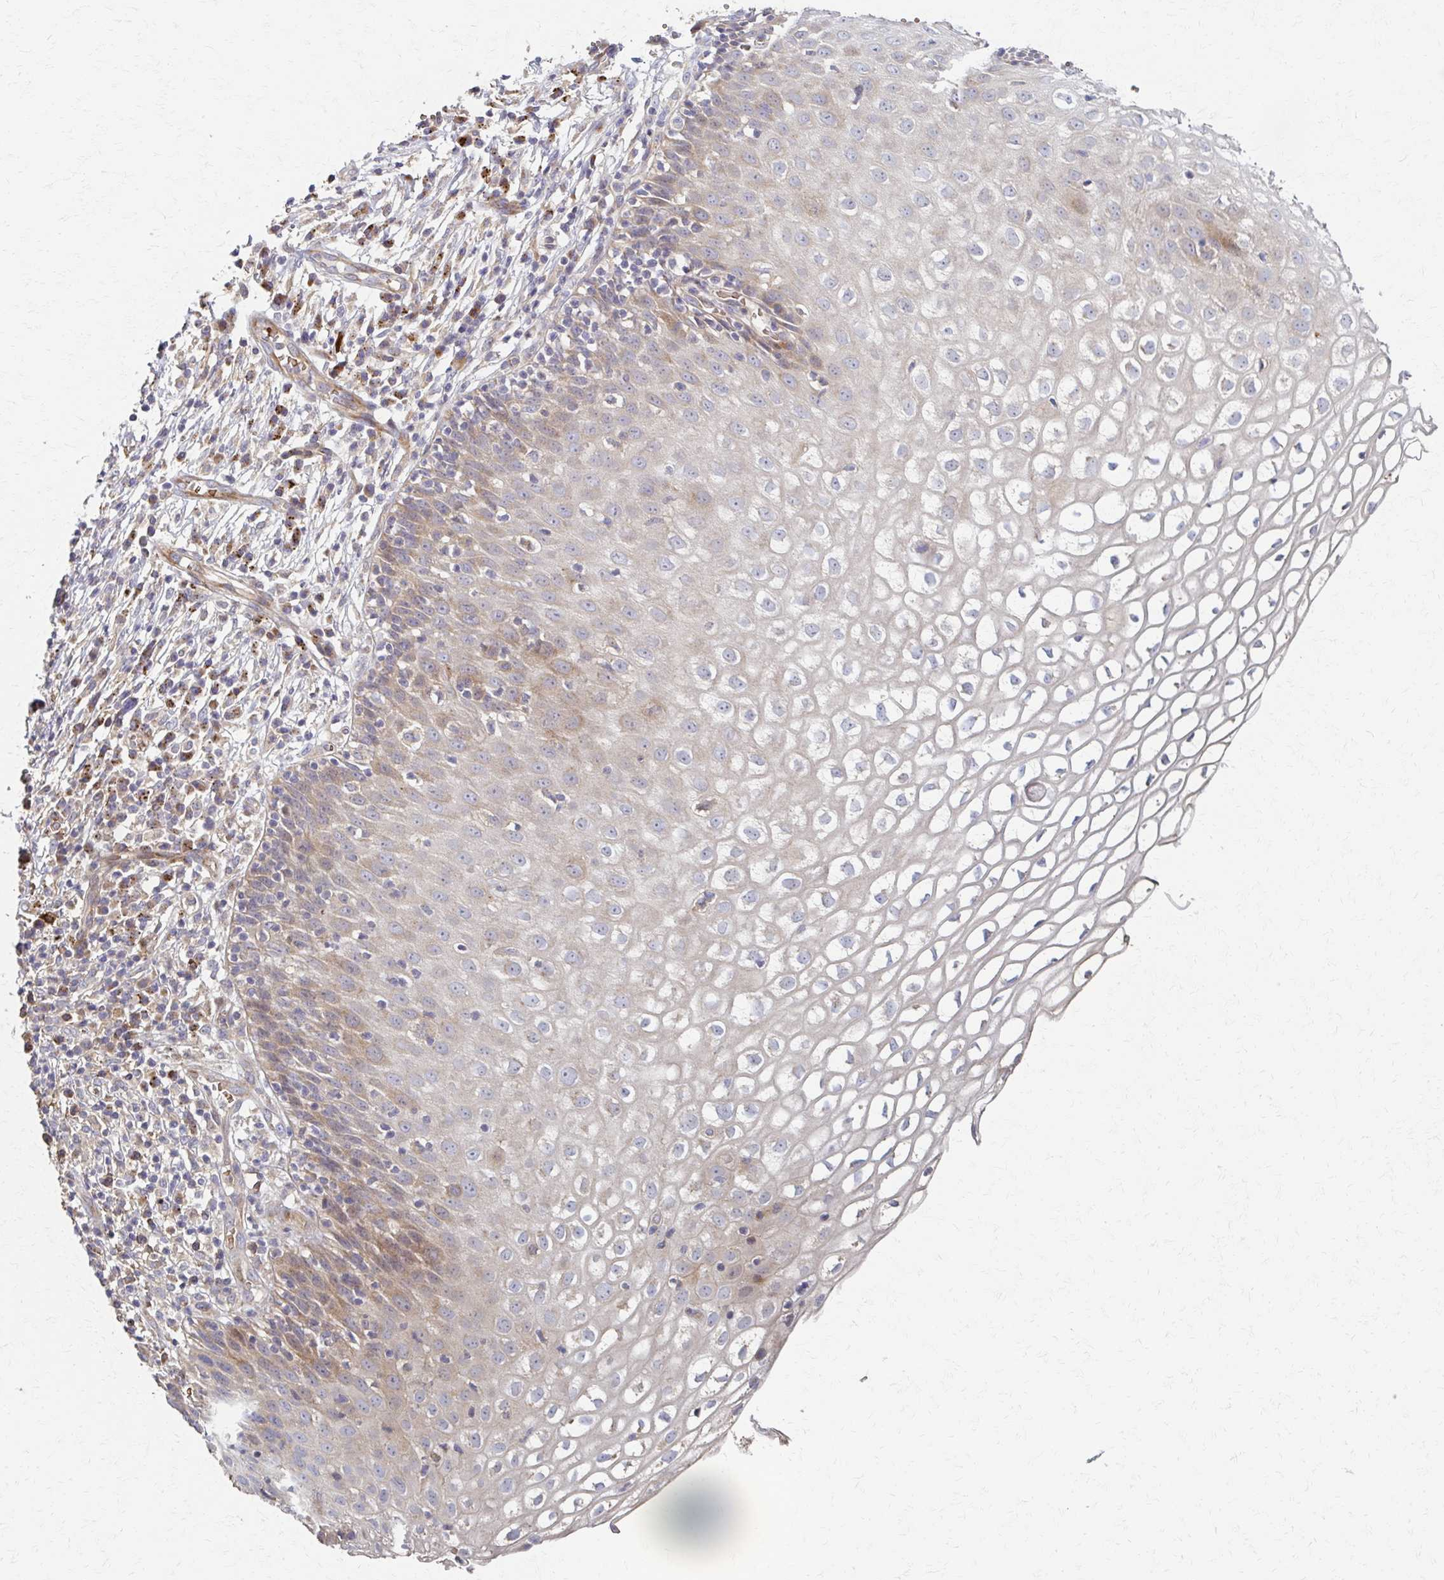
{"staining": {"intensity": "negative", "quantity": "none", "location": "none"}, "tissue": "cervix", "cell_type": "Glandular cells", "image_type": "normal", "snomed": [{"axis": "morphology", "description": "Normal tissue, NOS"}, {"axis": "topography", "description": "Cervix"}], "caption": "Glandular cells are negative for protein expression in benign human cervix. Nuclei are stained in blue.", "gene": "SKA2", "patient": {"sex": "female", "age": 36}}